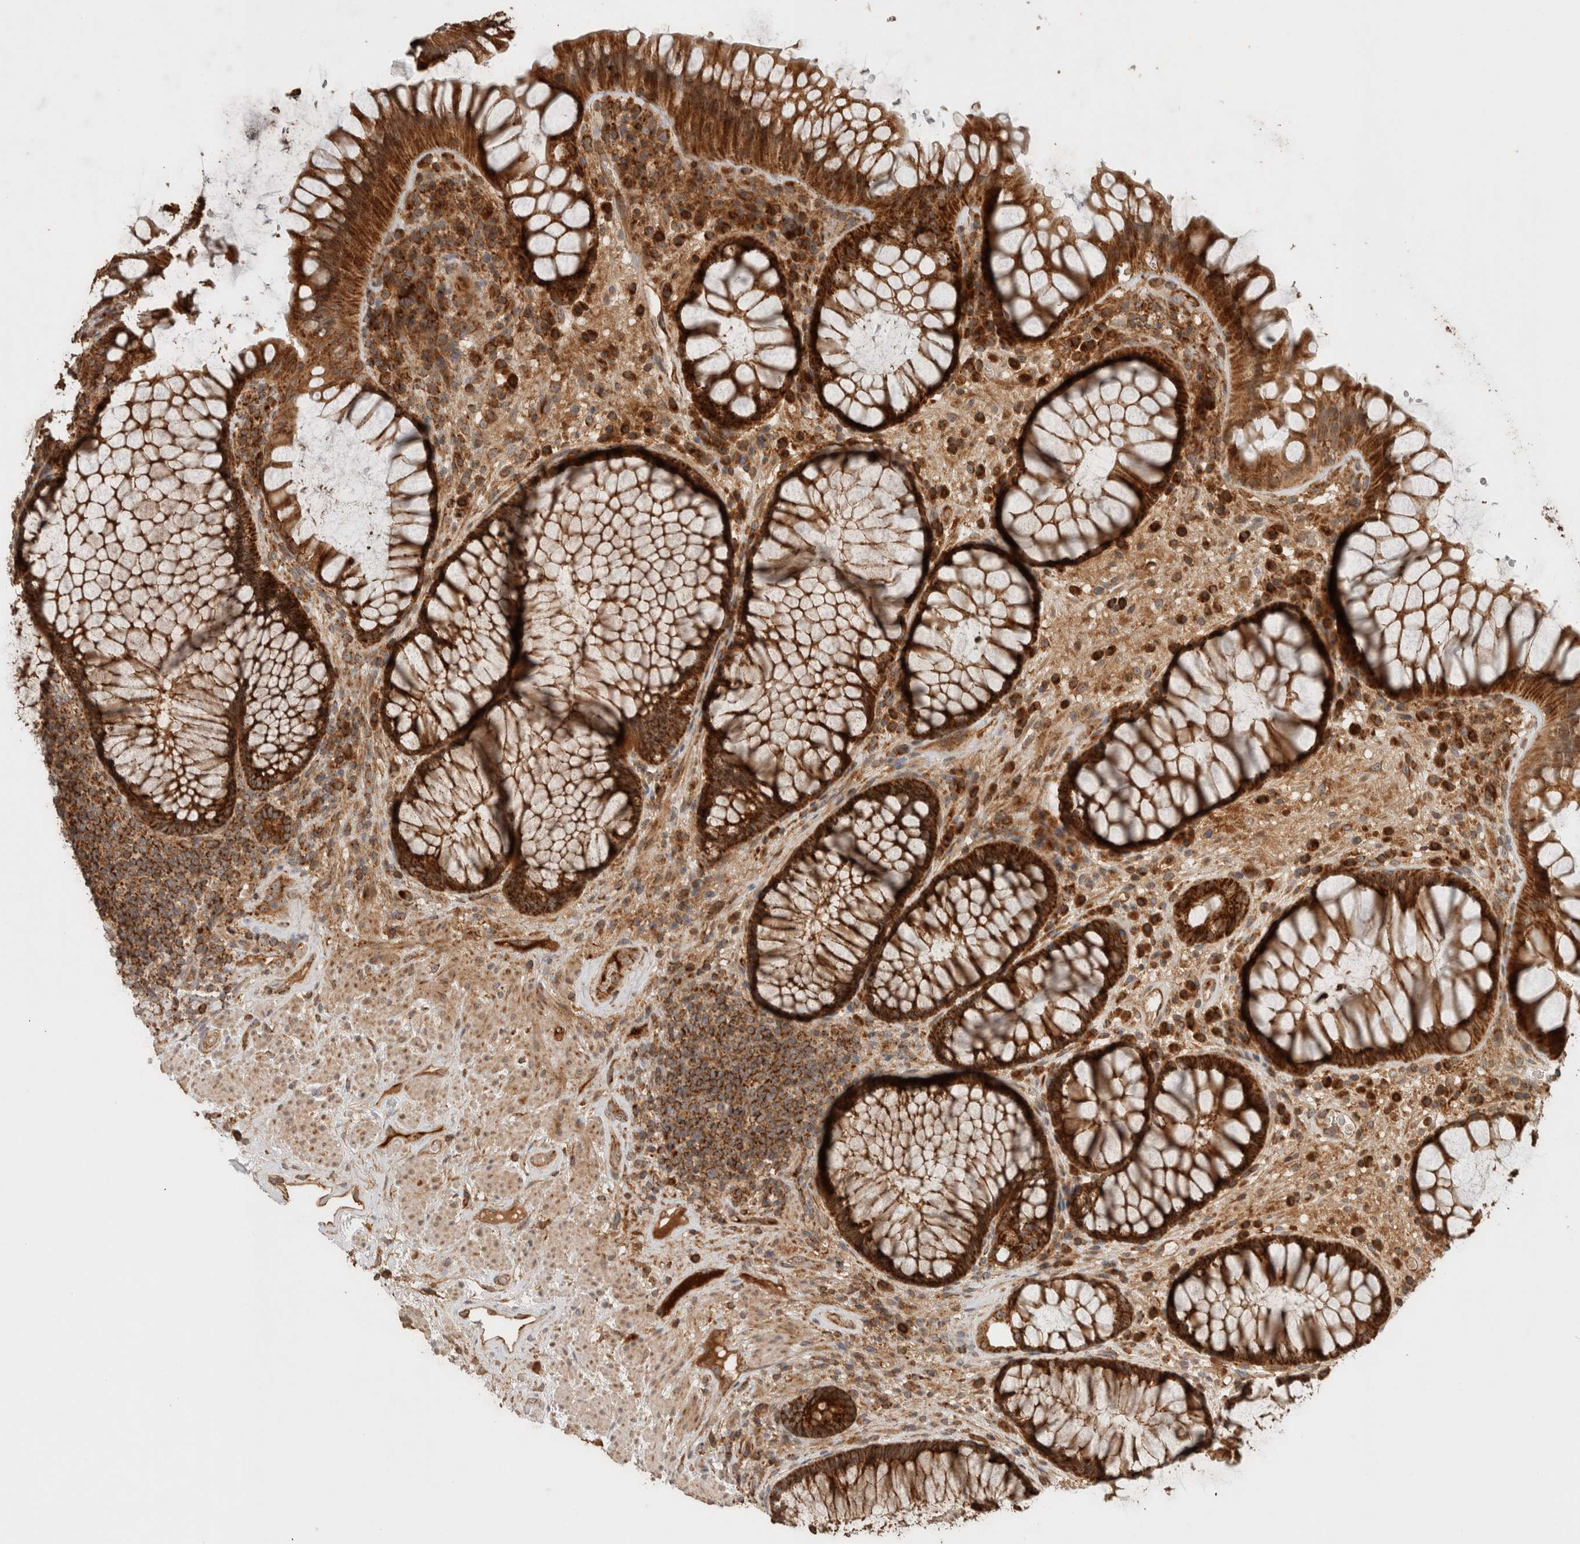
{"staining": {"intensity": "strong", "quantity": ">75%", "location": "cytoplasmic/membranous"}, "tissue": "rectum", "cell_type": "Glandular cells", "image_type": "normal", "snomed": [{"axis": "morphology", "description": "Normal tissue, NOS"}, {"axis": "topography", "description": "Rectum"}], "caption": "Protein expression analysis of benign rectum shows strong cytoplasmic/membranous expression in about >75% of glandular cells. (DAB IHC, brown staining for protein, blue staining for nuclei).", "gene": "EIF2B3", "patient": {"sex": "male", "age": 51}}